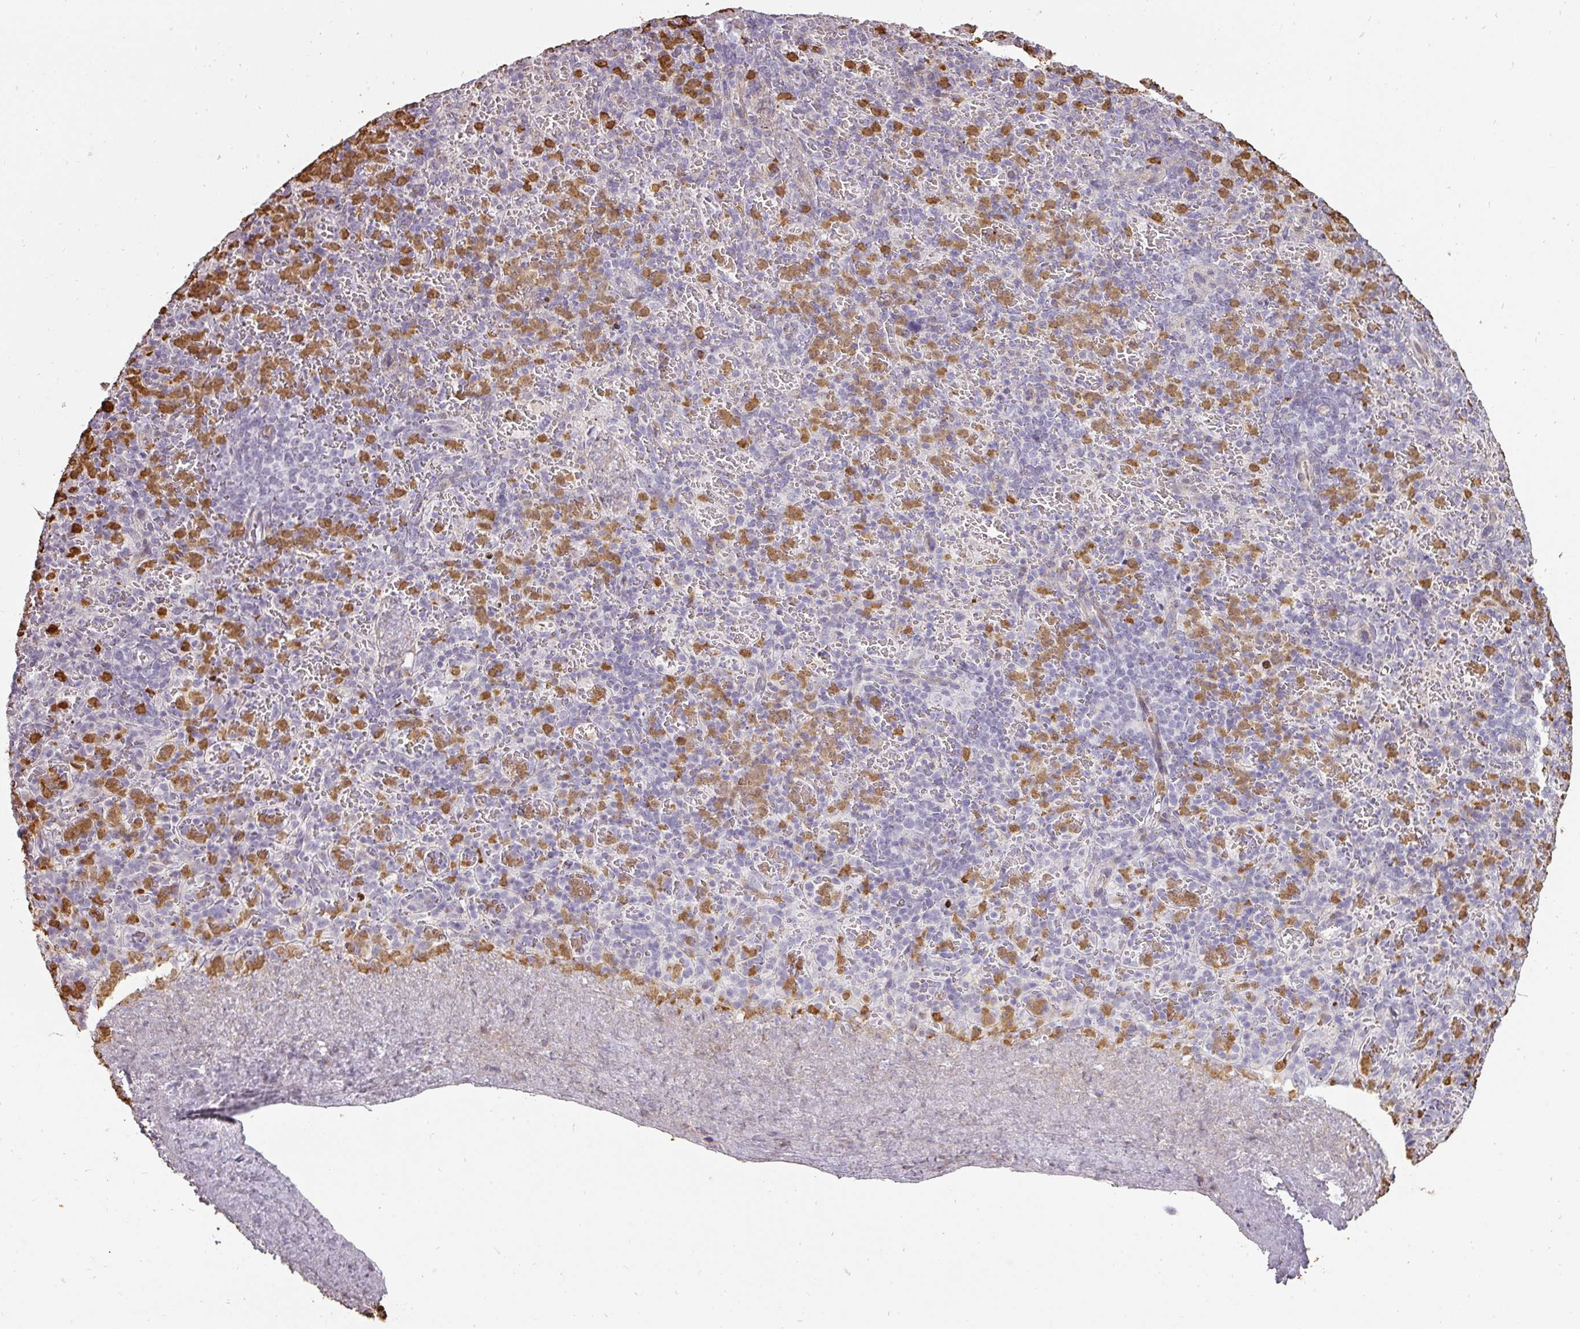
{"staining": {"intensity": "strong", "quantity": "25%-75%", "location": "cytoplasmic/membranous"}, "tissue": "spleen", "cell_type": "Cells in red pulp", "image_type": "normal", "snomed": [{"axis": "morphology", "description": "Normal tissue, NOS"}, {"axis": "topography", "description": "Spleen"}], "caption": "A brown stain shows strong cytoplasmic/membranous staining of a protein in cells in red pulp of normal human spleen. (IHC, brightfield microscopy, high magnification).", "gene": "BIK", "patient": {"sex": "female", "age": 74}}